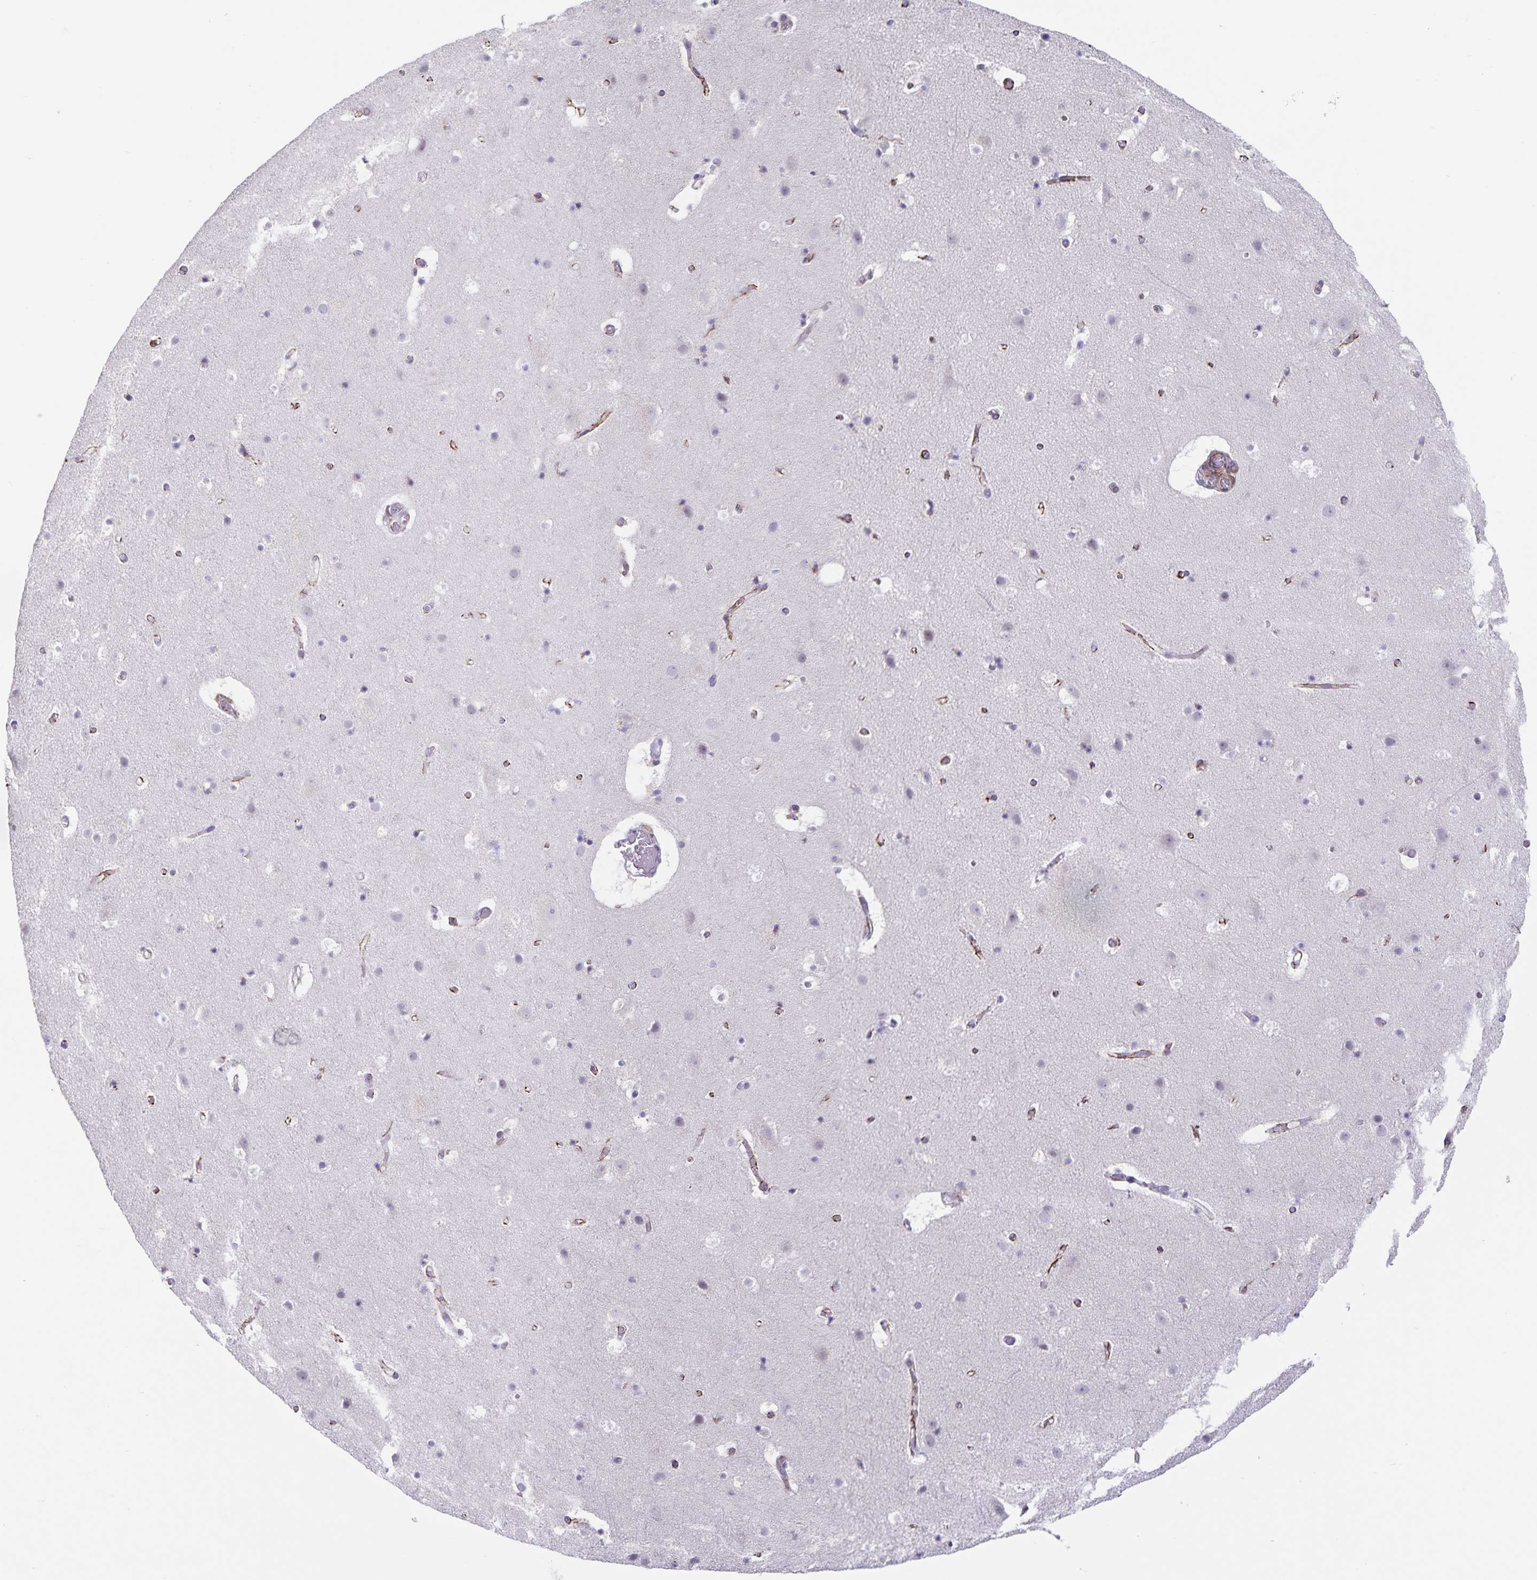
{"staining": {"intensity": "weak", "quantity": "<25%", "location": "cytoplasmic/membranous"}, "tissue": "cerebral cortex", "cell_type": "Endothelial cells", "image_type": "normal", "snomed": [{"axis": "morphology", "description": "Normal tissue, NOS"}, {"axis": "topography", "description": "Cerebral cortex"}], "caption": "High power microscopy micrograph of an immunohistochemistry (IHC) micrograph of unremarkable cerebral cortex, revealing no significant staining in endothelial cells. (IHC, brightfield microscopy, high magnification).", "gene": "SYNM", "patient": {"sex": "female", "age": 42}}